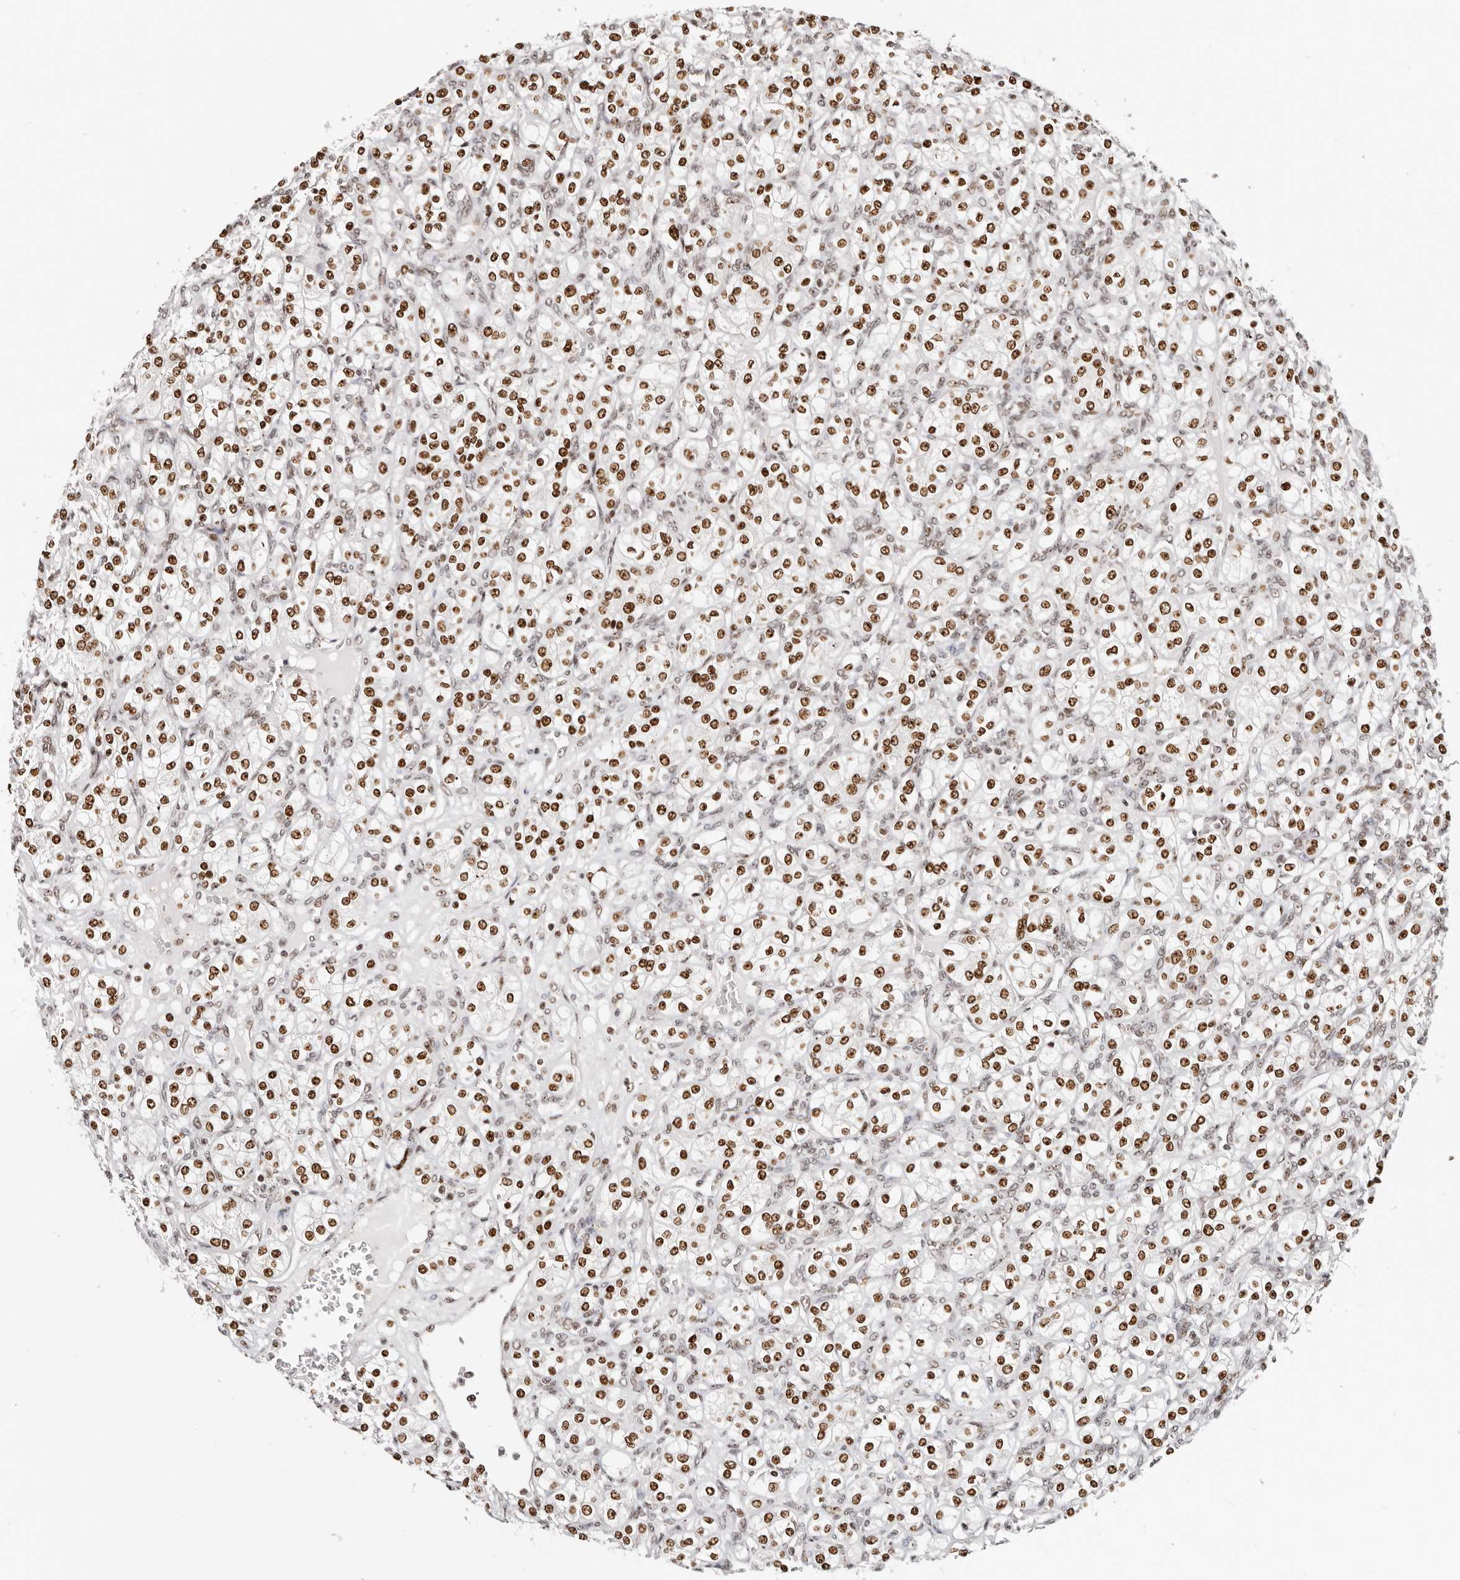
{"staining": {"intensity": "strong", "quantity": ">75%", "location": "nuclear"}, "tissue": "renal cancer", "cell_type": "Tumor cells", "image_type": "cancer", "snomed": [{"axis": "morphology", "description": "Adenocarcinoma, NOS"}, {"axis": "topography", "description": "Kidney"}], "caption": "Protein analysis of adenocarcinoma (renal) tissue exhibits strong nuclear positivity in about >75% of tumor cells.", "gene": "IQGAP3", "patient": {"sex": "male", "age": 77}}